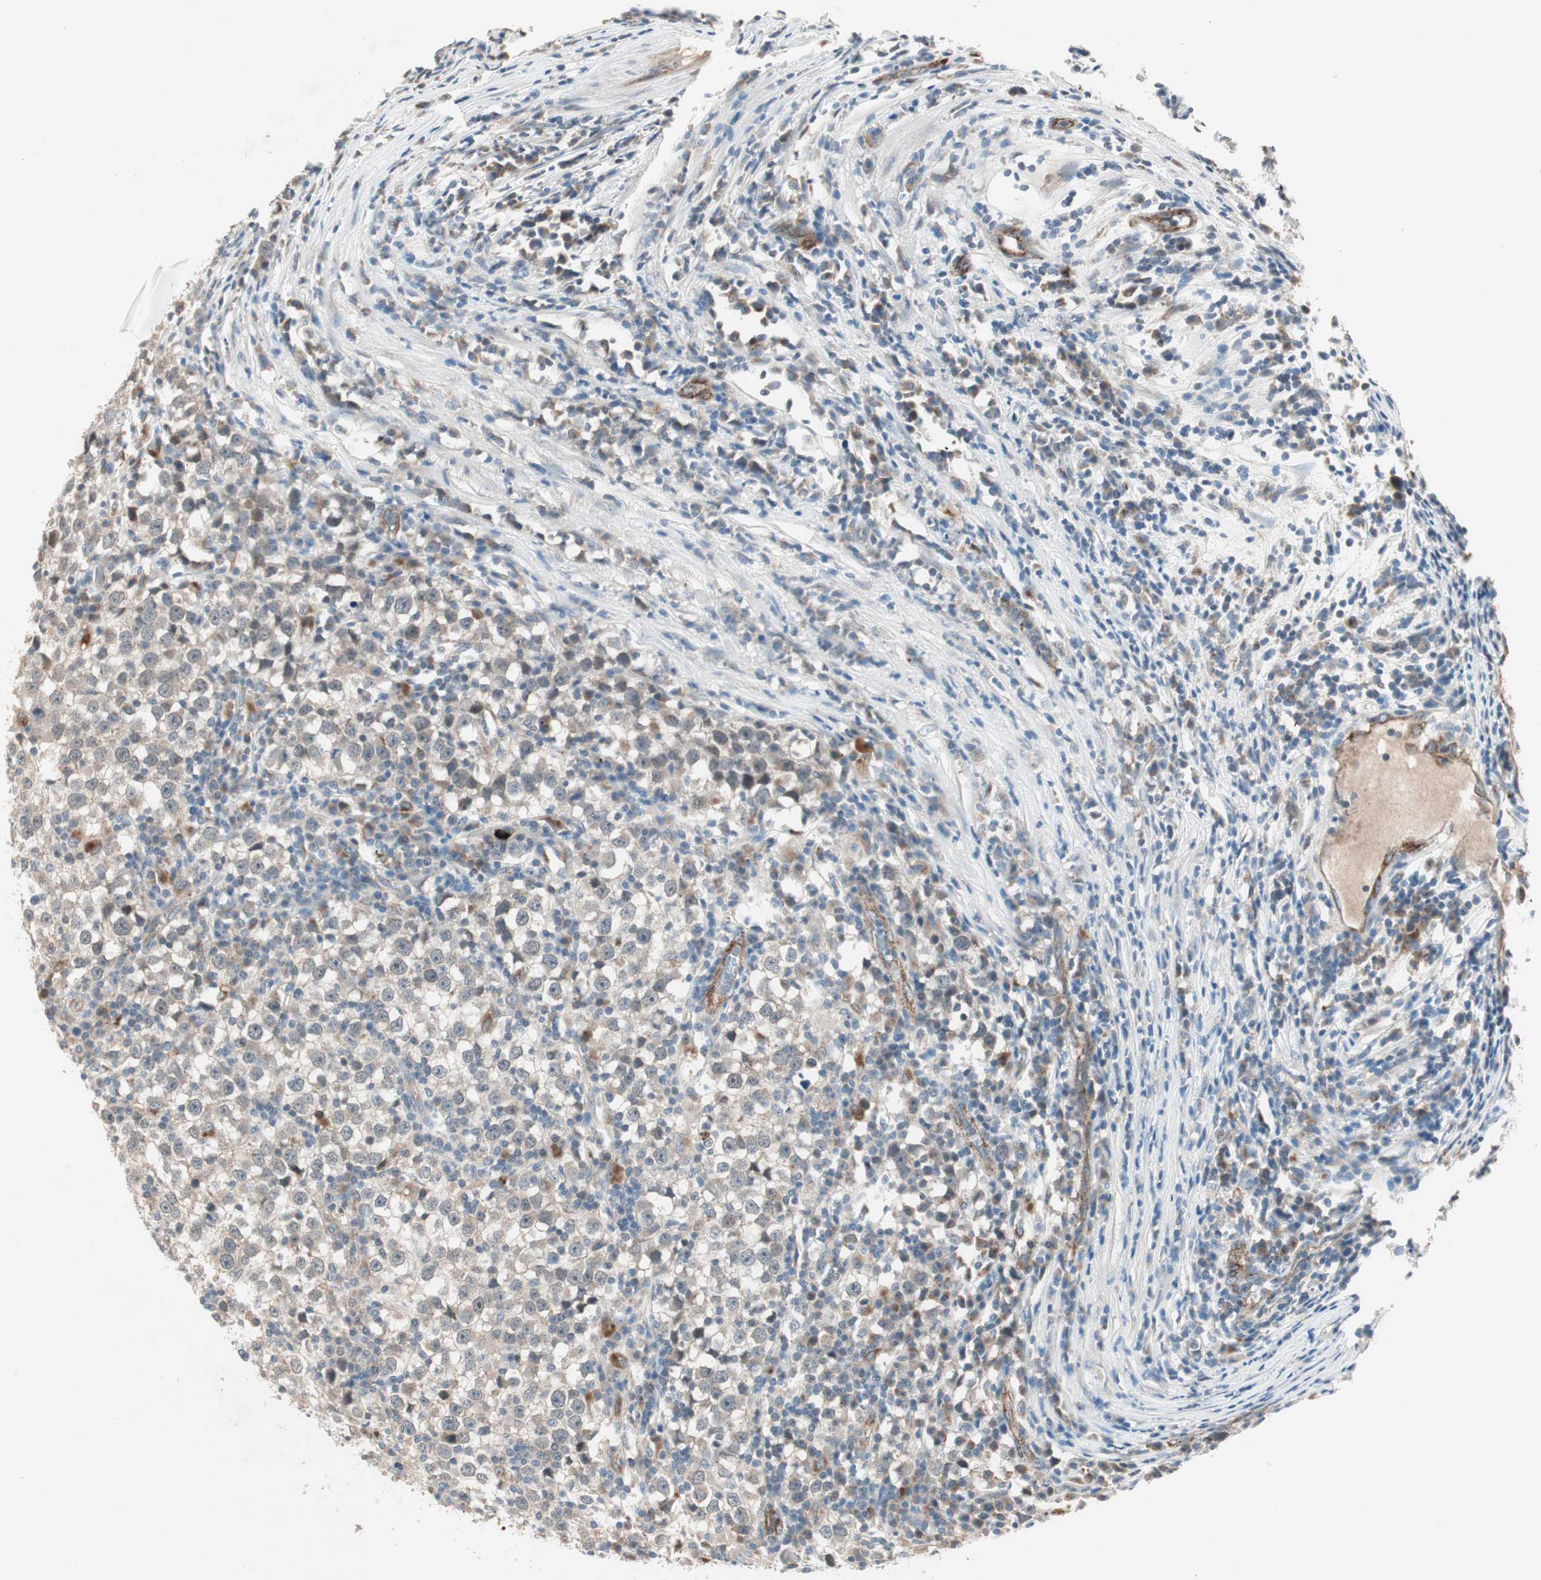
{"staining": {"intensity": "moderate", "quantity": "<25%", "location": "cytoplasmic/membranous"}, "tissue": "testis cancer", "cell_type": "Tumor cells", "image_type": "cancer", "snomed": [{"axis": "morphology", "description": "Seminoma, NOS"}, {"axis": "topography", "description": "Testis"}], "caption": "Immunohistochemical staining of testis seminoma exhibits moderate cytoplasmic/membranous protein staining in approximately <25% of tumor cells.", "gene": "FGFR4", "patient": {"sex": "male", "age": 65}}